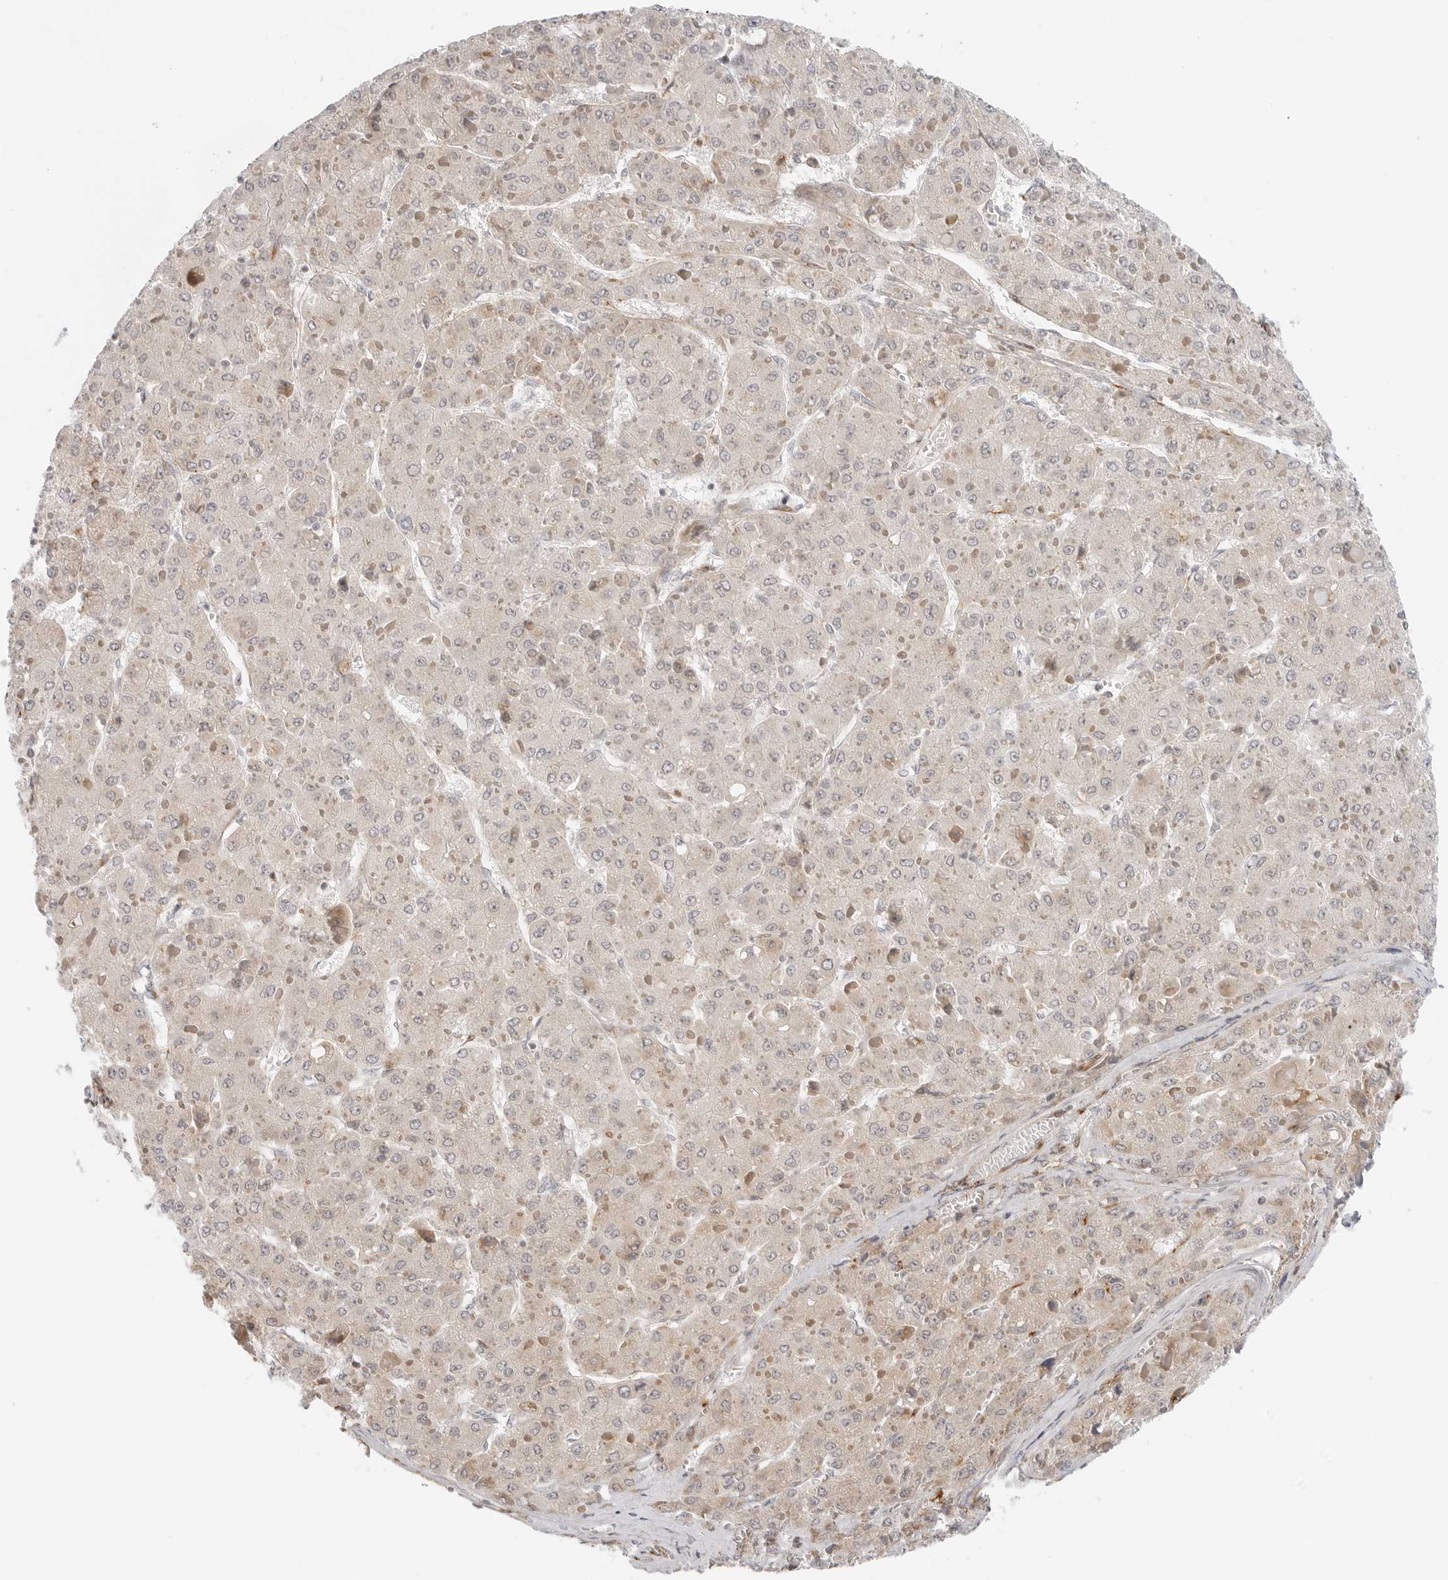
{"staining": {"intensity": "weak", "quantity": "25%-75%", "location": "cytoplasmic/membranous"}, "tissue": "liver cancer", "cell_type": "Tumor cells", "image_type": "cancer", "snomed": [{"axis": "morphology", "description": "Carcinoma, Hepatocellular, NOS"}, {"axis": "topography", "description": "Liver"}], "caption": "Protein staining displays weak cytoplasmic/membranous positivity in about 25%-75% of tumor cells in liver cancer.", "gene": "C1QTNF1", "patient": {"sex": "female", "age": 73}}